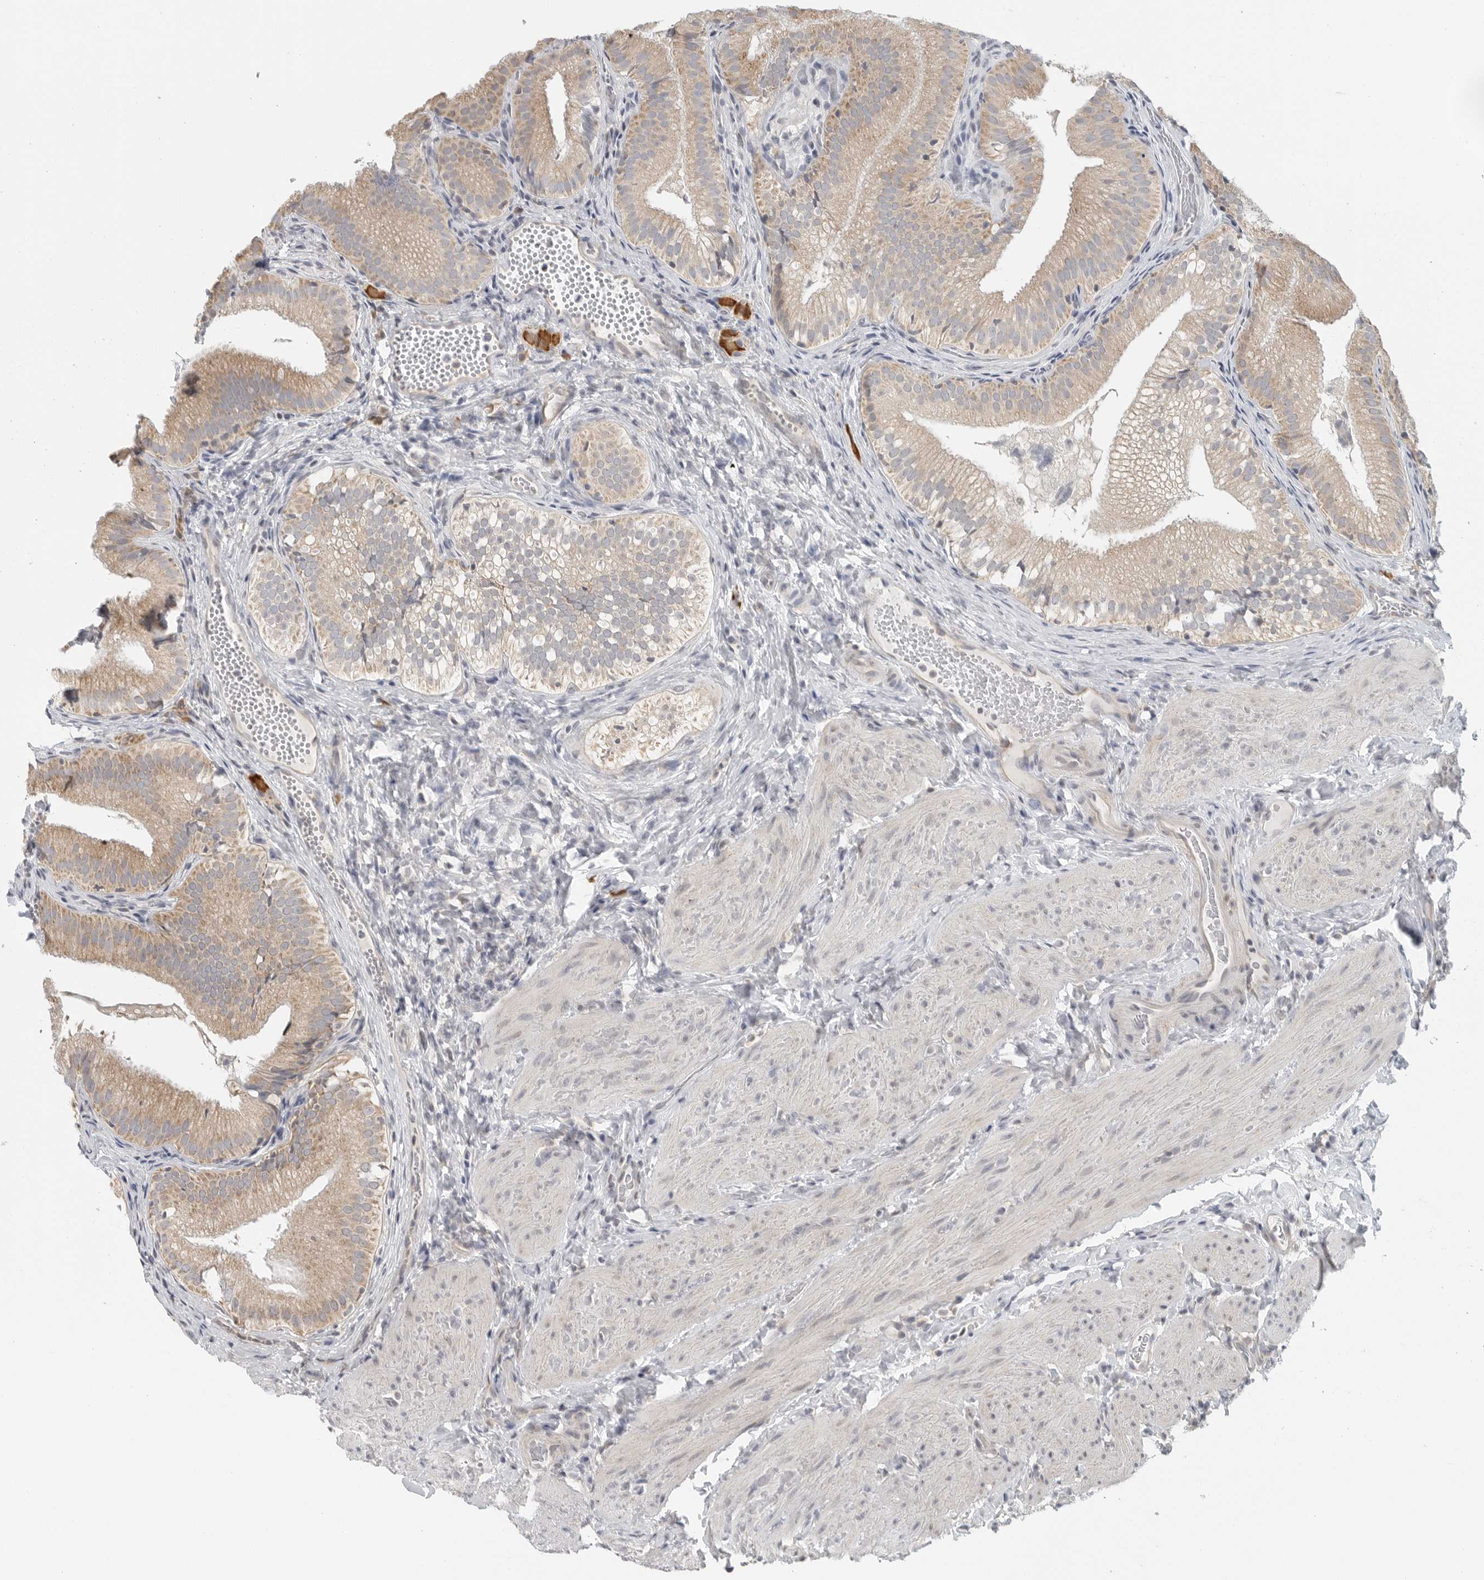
{"staining": {"intensity": "moderate", "quantity": "25%-75%", "location": "cytoplasmic/membranous"}, "tissue": "gallbladder", "cell_type": "Glandular cells", "image_type": "normal", "snomed": [{"axis": "morphology", "description": "Normal tissue, NOS"}, {"axis": "topography", "description": "Gallbladder"}], "caption": "IHC histopathology image of normal gallbladder: gallbladder stained using IHC exhibits medium levels of moderate protein expression localized specifically in the cytoplasmic/membranous of glandular cells, appearing as a cytoplasmic/membranous brown color.", "gene": "IL12RB2", "patient": {"sex": "female", "age": 30}}